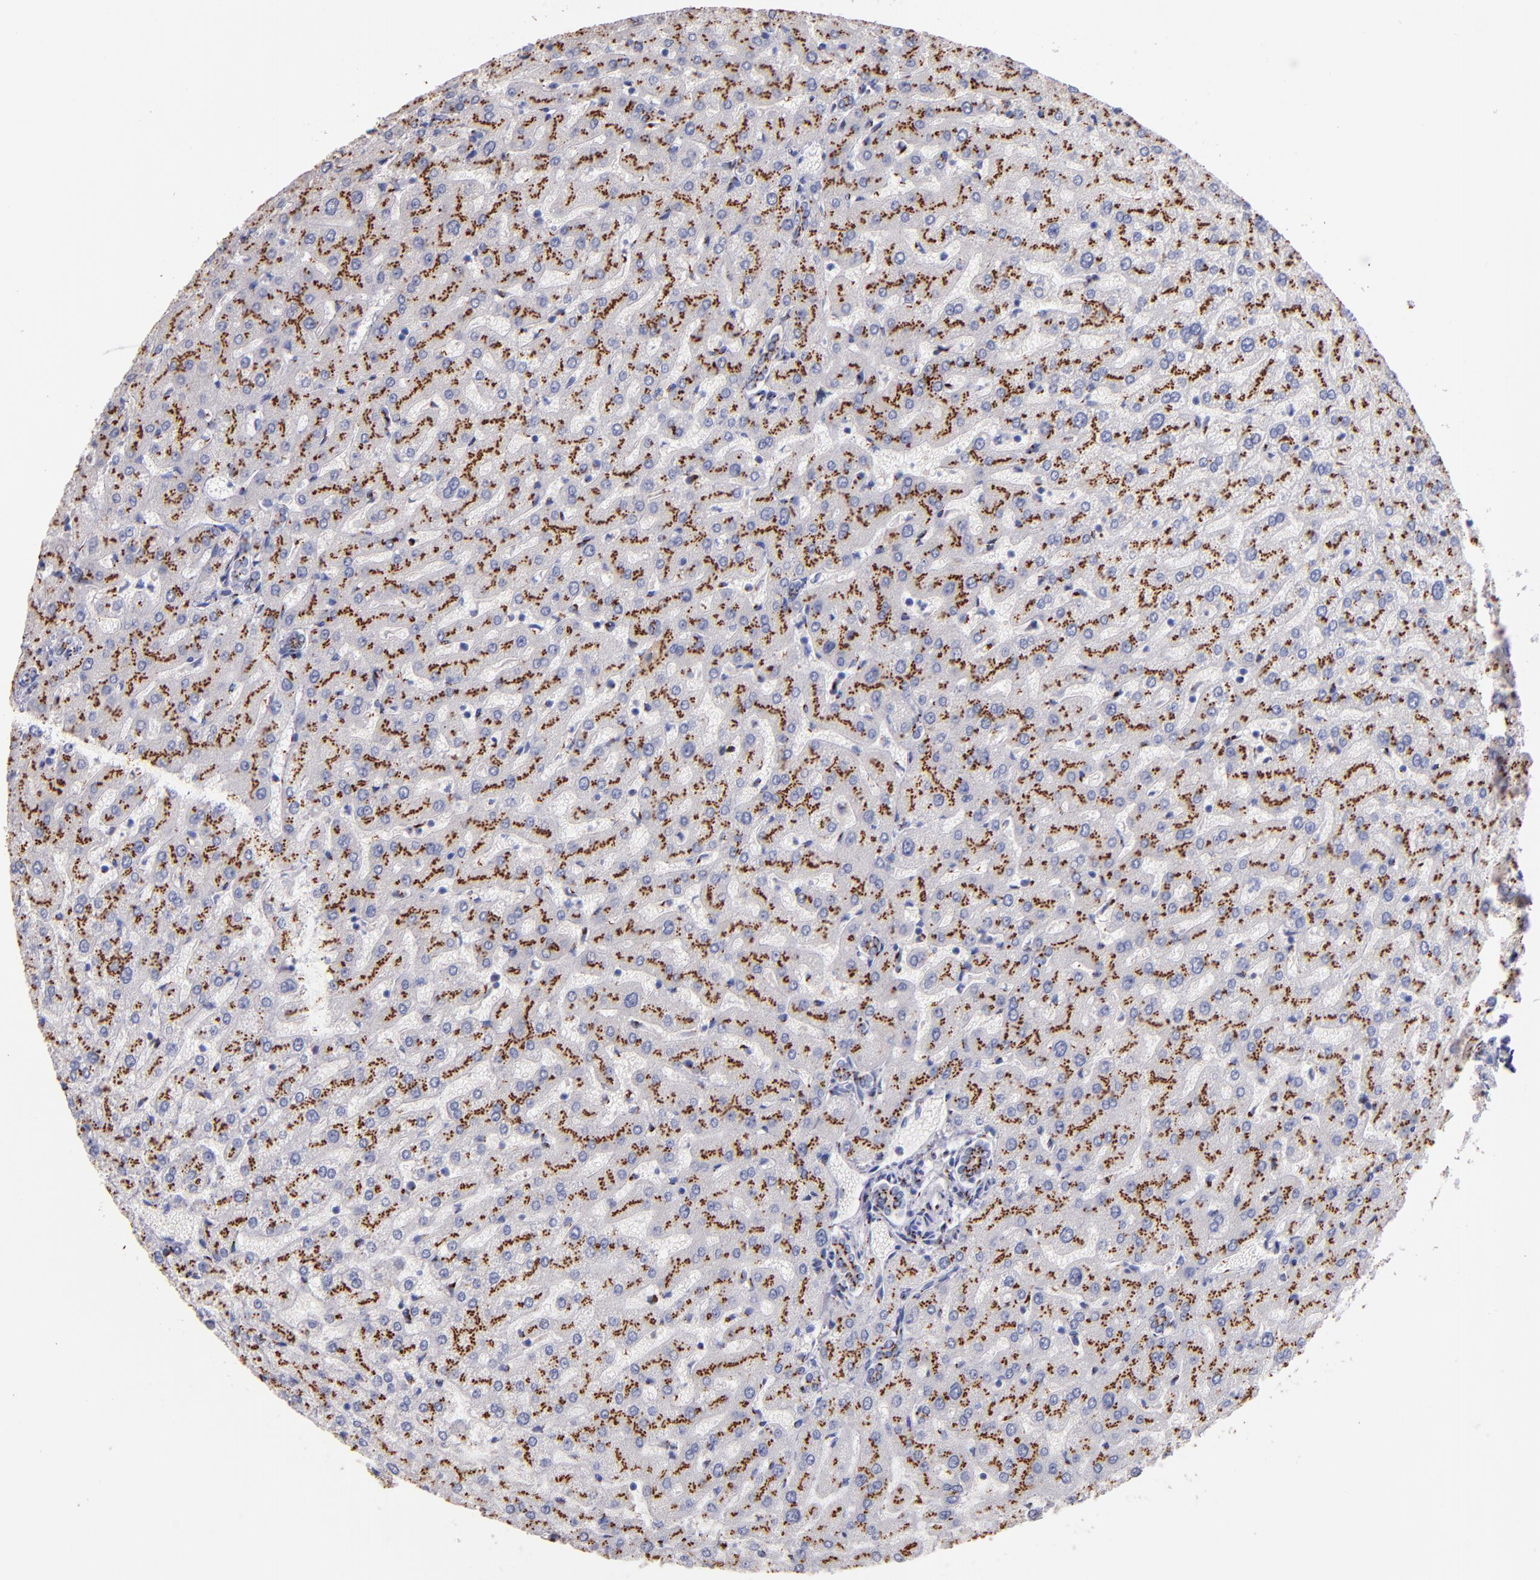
{"staining": {"intensity": "strong", "quantity": ">75%", "location": "cytoplasmic/membranous"}, "tissue": "liver", "cell_type": "Cholangiocytes", "image_type": "normal", "snomed": [{"axis": "morphology", "description": "Normal tissue, NOS"}, {"axis": "morphology", "description": "Fibrosis, NOS"}, {"axis": "topography", "description": "Liver"}], "caption": "DAB (3,3'-diaminobenzidine) immunohistochemical staining of unremarkable human liver exhibits strong cytoplasmic/membranous protein positivity in approximately >75% of cholangiocytes.", "gene": "GOLIM4", "patient": {"sex": "female", "age": 29}}